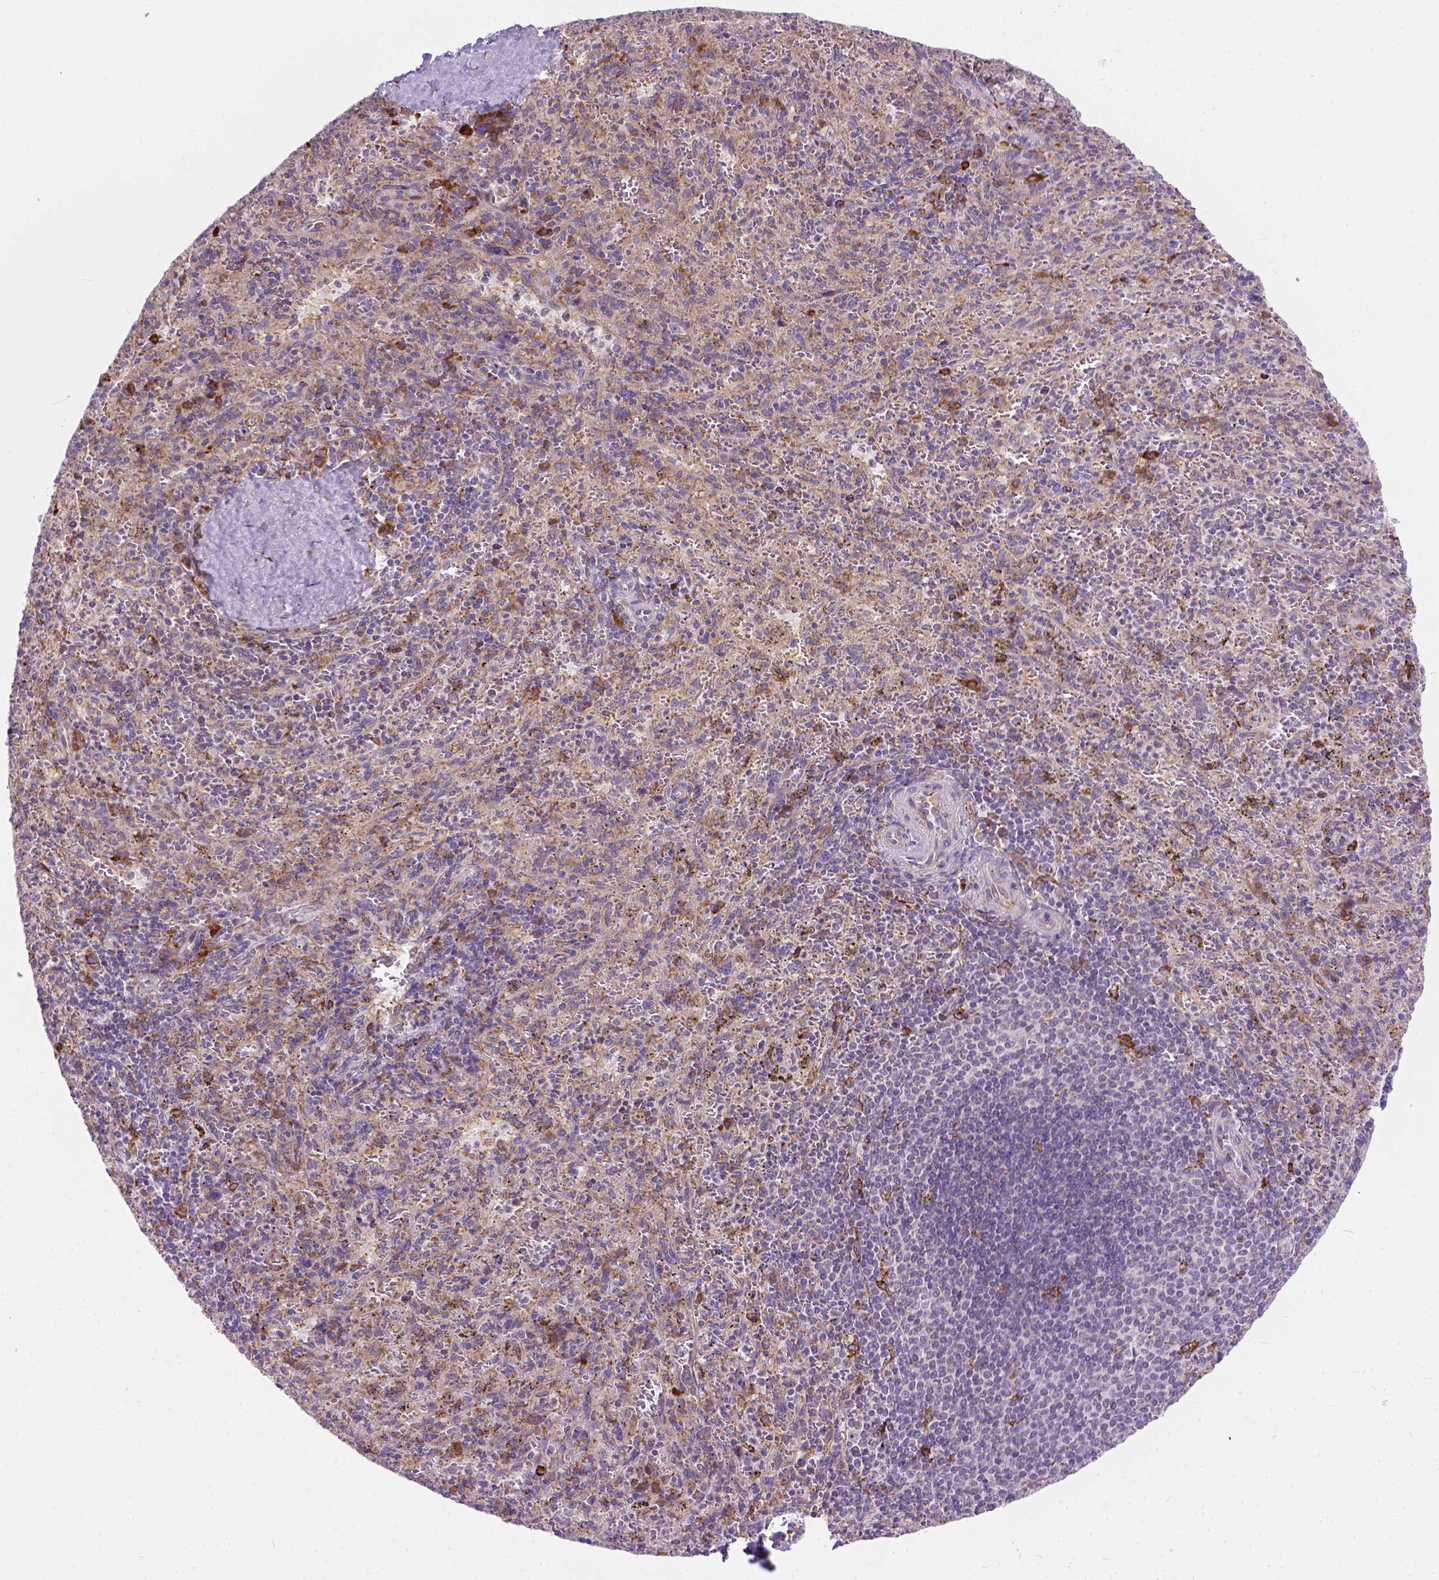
{"staining": {"intensity": "strong", "quantity": "<25%", "location": "cytoplasmic/membranous"}, "tissue": "spleen", "cell_type": "Cells in red pulp", "image_type": "normal", "snomed": [{"axis": "morphology", "description": "Normal tissue, NOS"}, {"axis": "topography", "description": "Spleen"}], "caption": "A histopathology image of human spleen stained for a protein shows strong cytoplasmic/membranous brown staining in cells in red pulp. The staining is performed using DAB brown chromogen to label protein expression. The nuclei are counter-stained blue using hematoxylin.", "gene": "PLK4", "patient": {"sex": "male", "age": 57}}